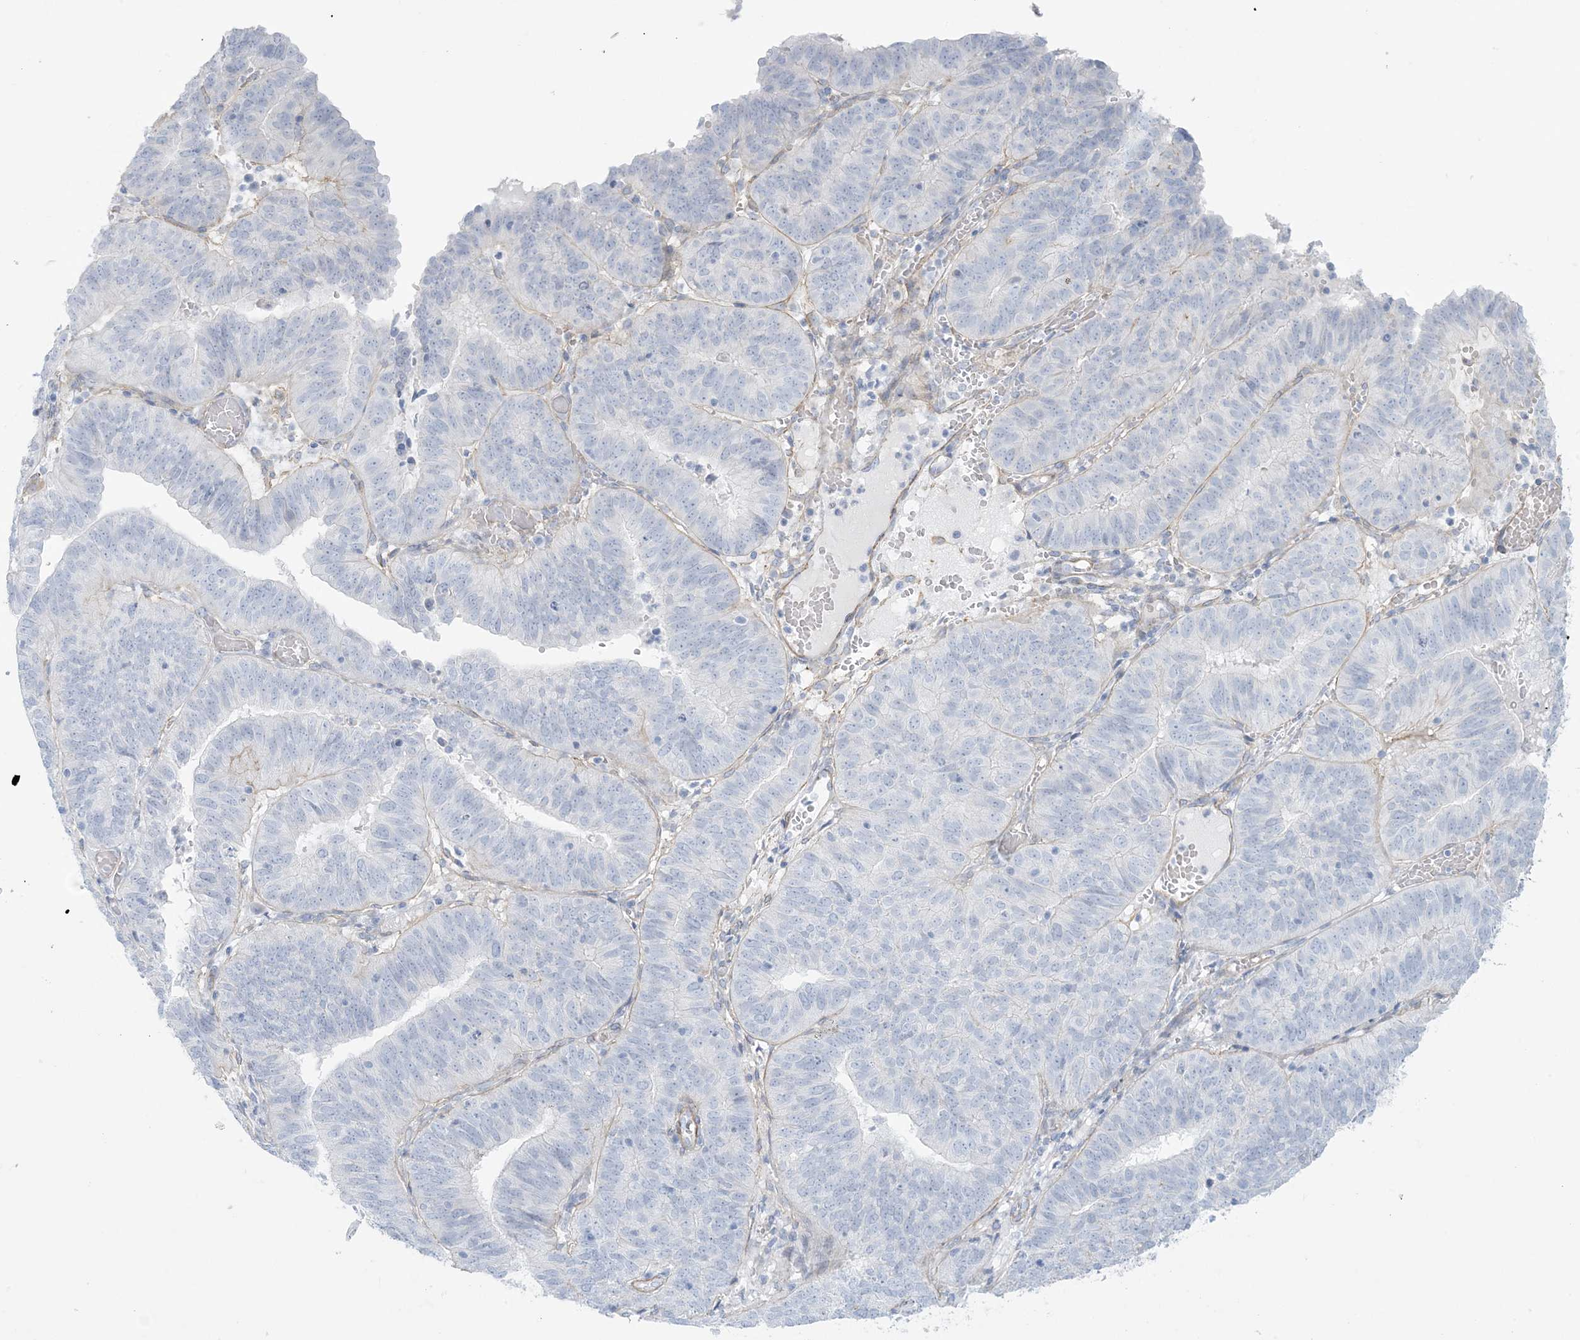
{"staining": {"intensity": "negative", "quantity": "none", "location": "none"}, "tissue": "endometrial cancer", "cell_type": "Tumor cells", "image_type": "cancer", "snomed": [{"axis": "morphology", "description": "Adenocarcinoma, NOS"}, {"axis": "topography", "description": "Uterus"}], "caption": "A high-resolution histopathology image shows immunohistochemistry (IHC) staining of endometrial cancer (adenocarcinoma), which exhibits no significant positivity in tumor cells.", "gene": "AGXT", "patient": {"sex": "female", "age": 77}}